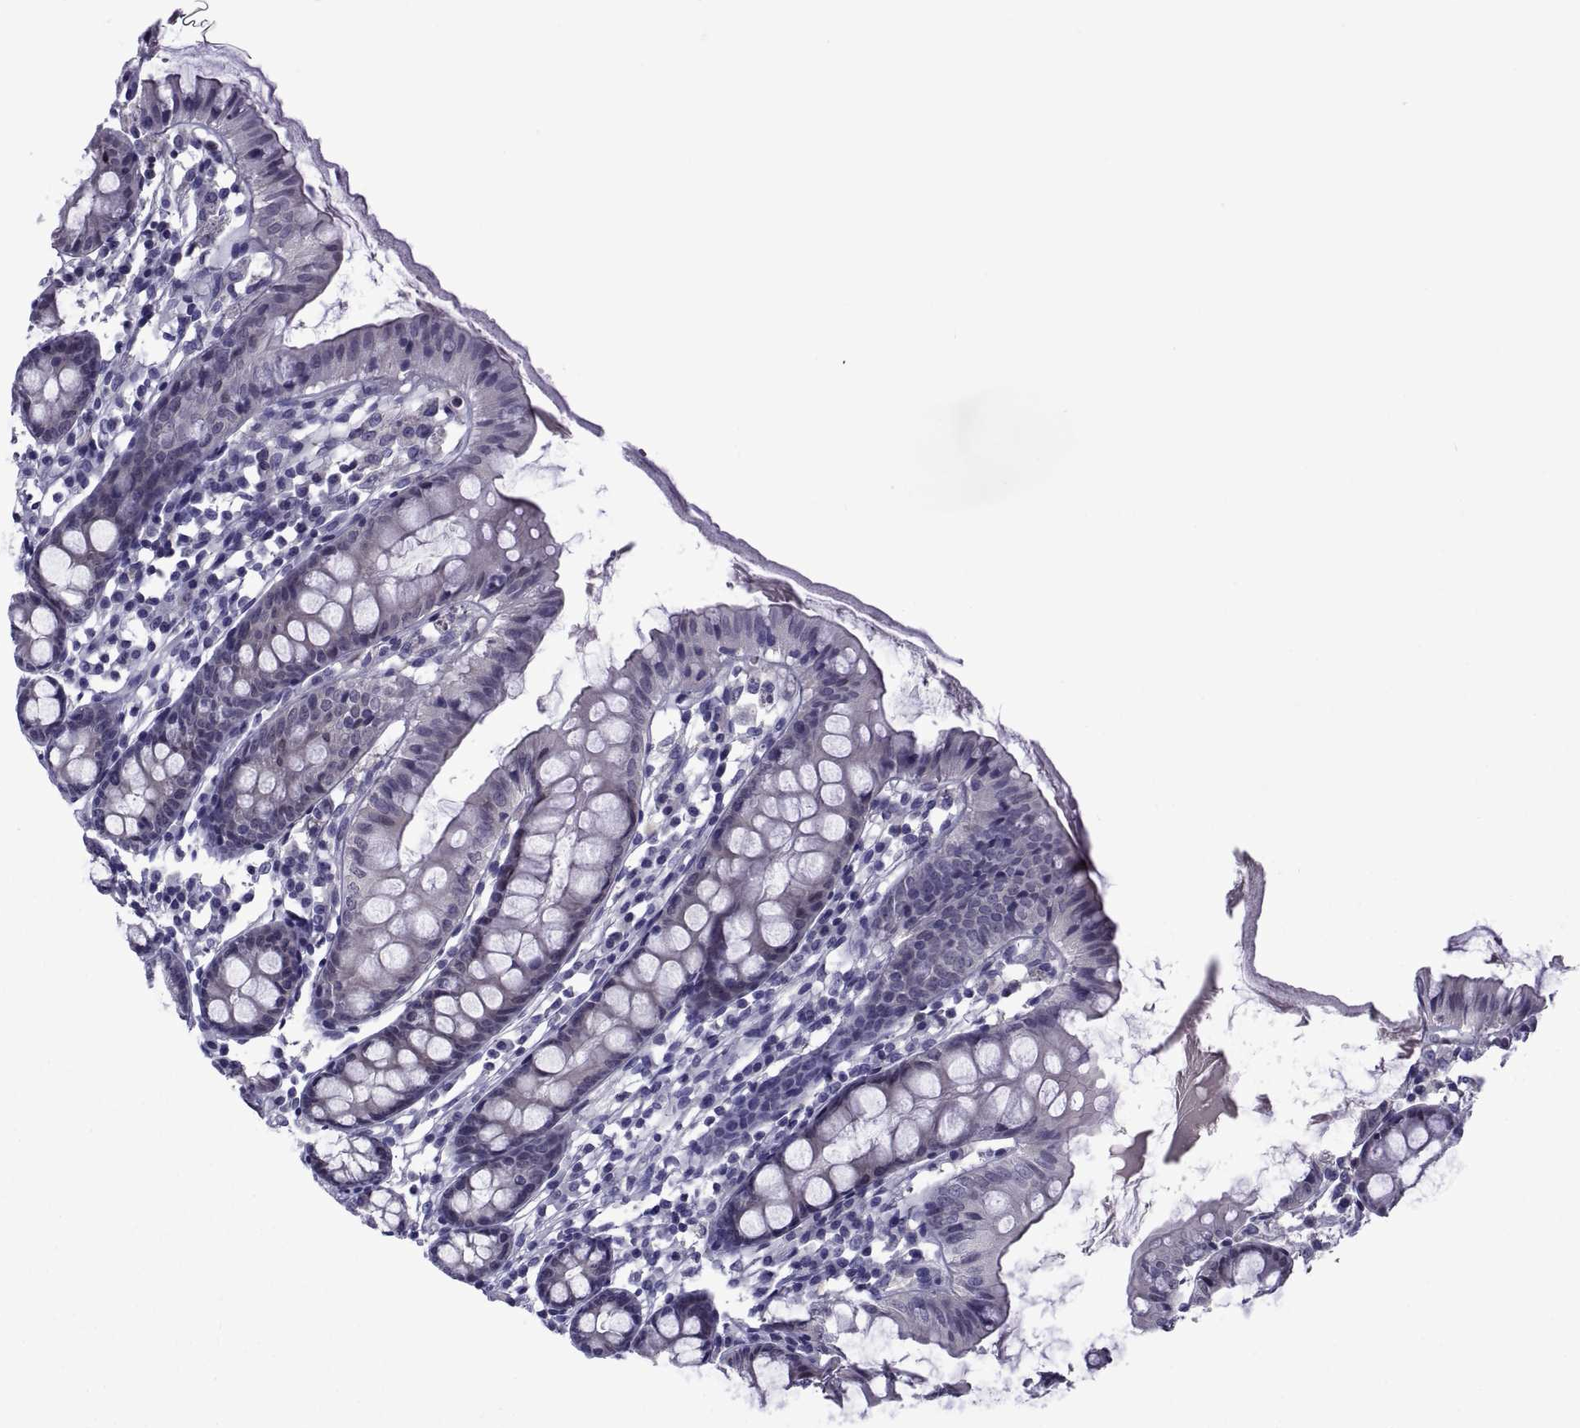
{"staining": {"intensity": "negative", "quantity": "none", "location": "none"}, "tissue": "colon", "cell_type": "Endothelial cells", "image_type": "normal", "snomed": [{"axis": "morphology", "description": "Normal tissue, NOS"}, {"axis": "topography", "description": "Colon"}], "caption": "A photomicrograph of human colon is negative for staining in endothelial cells.", "gene": "LCN9", "patient": {"sex": "female", "age": 84}}